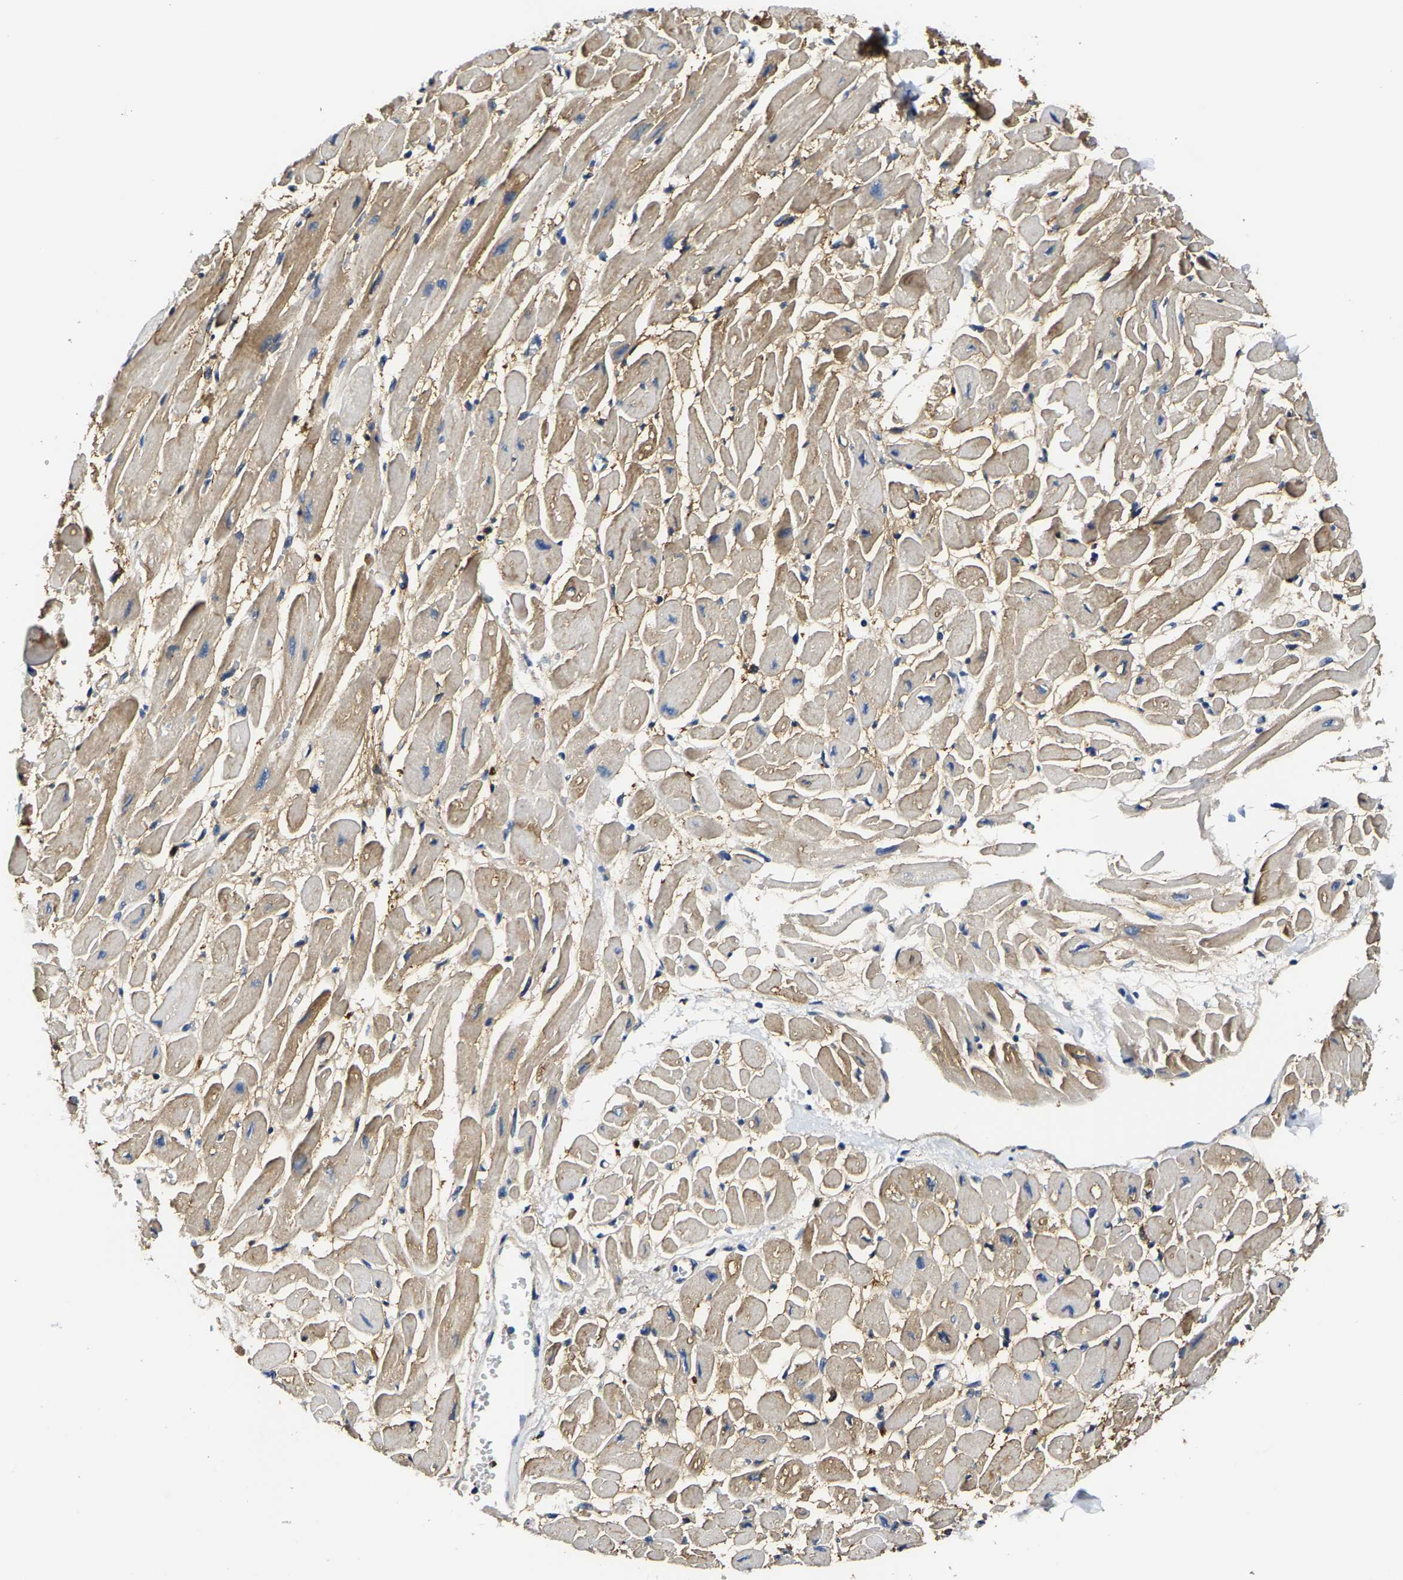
{"staining": {"intensity": "moderate", "quantity": "25%-75%", "location": "cytoplasmic/membranous"}, "tissue": "heart muscle", "cell_type": "Cardiomyocytes", "image_type": "normal", "snomed": [{"axis": "morphology", "description": "Normal tissue, NOS"}, {"axis": "topography", "description": "Heart"}], "caption": "Protein staining exhibits moderate cytoplasmic/membranous staining in approximately 25%-75% of cardiomyocytes in unremarkable heart muscle. (IHC, brightfield microscopy, high magnification).", "gene": "TRAF6", "patient": {"sex": "female", "age": 54}}